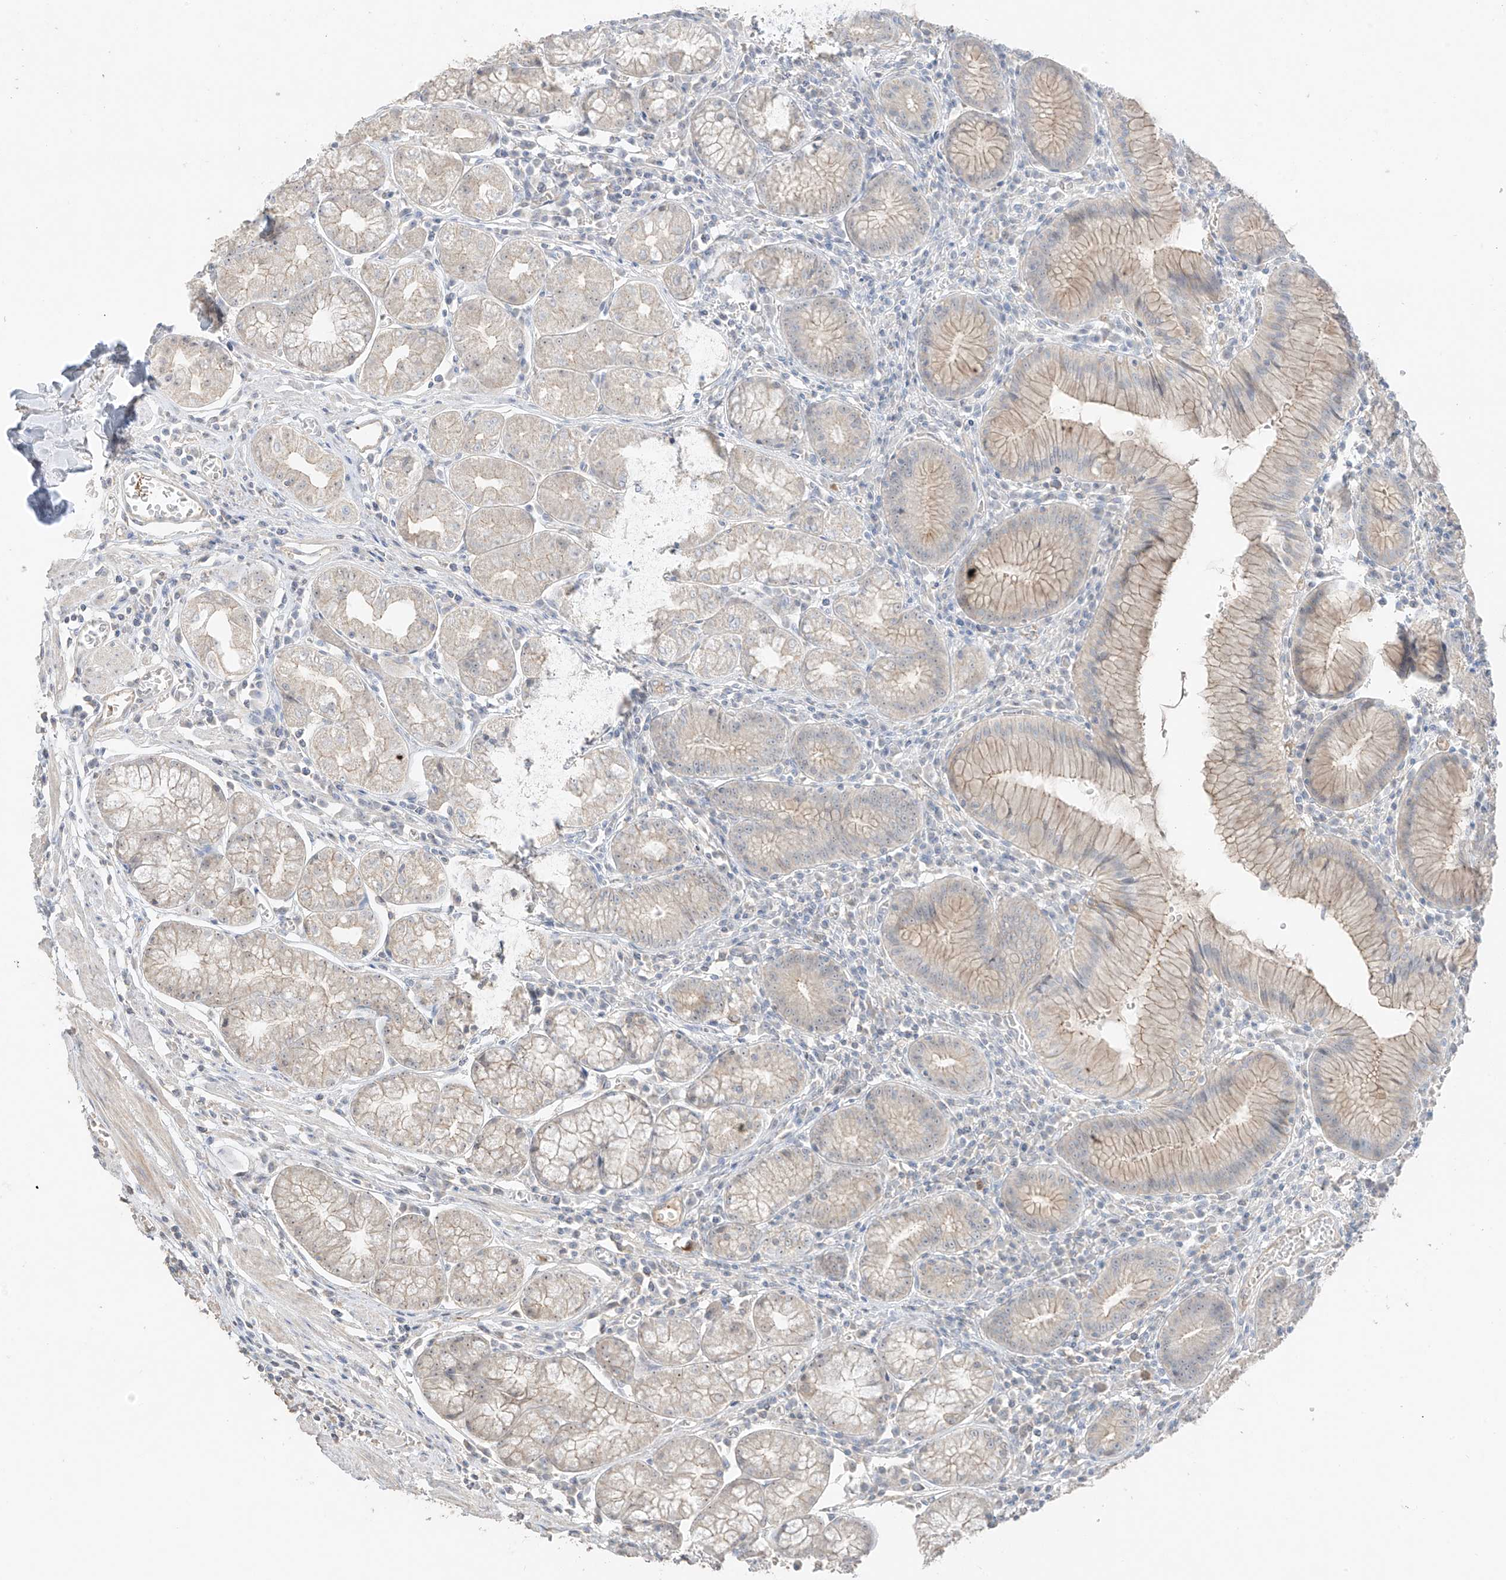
{"staining": {"intensity": "weak", "quantity": "25%-75%", "location": "cytoplasmic/membranous"}, "tissue": "stomach", "cell_type": "Glandular cells", "image_type": "normal", "snomed": [{"axis": "morphology", "description": "Normal tissue, NOS"}, {"axis": "topography", "description": "Stomach"}], "caption": "DAB (3,3'-diaminobenzidine) immunohistochemical staining of unremarkable human stomach reveals weak cytoplasmic/membranous protein positivity in about 25%-75% of glandular cells.", "gene": "ZBTB41", "patient": {"sex": "male", "age": 55}}